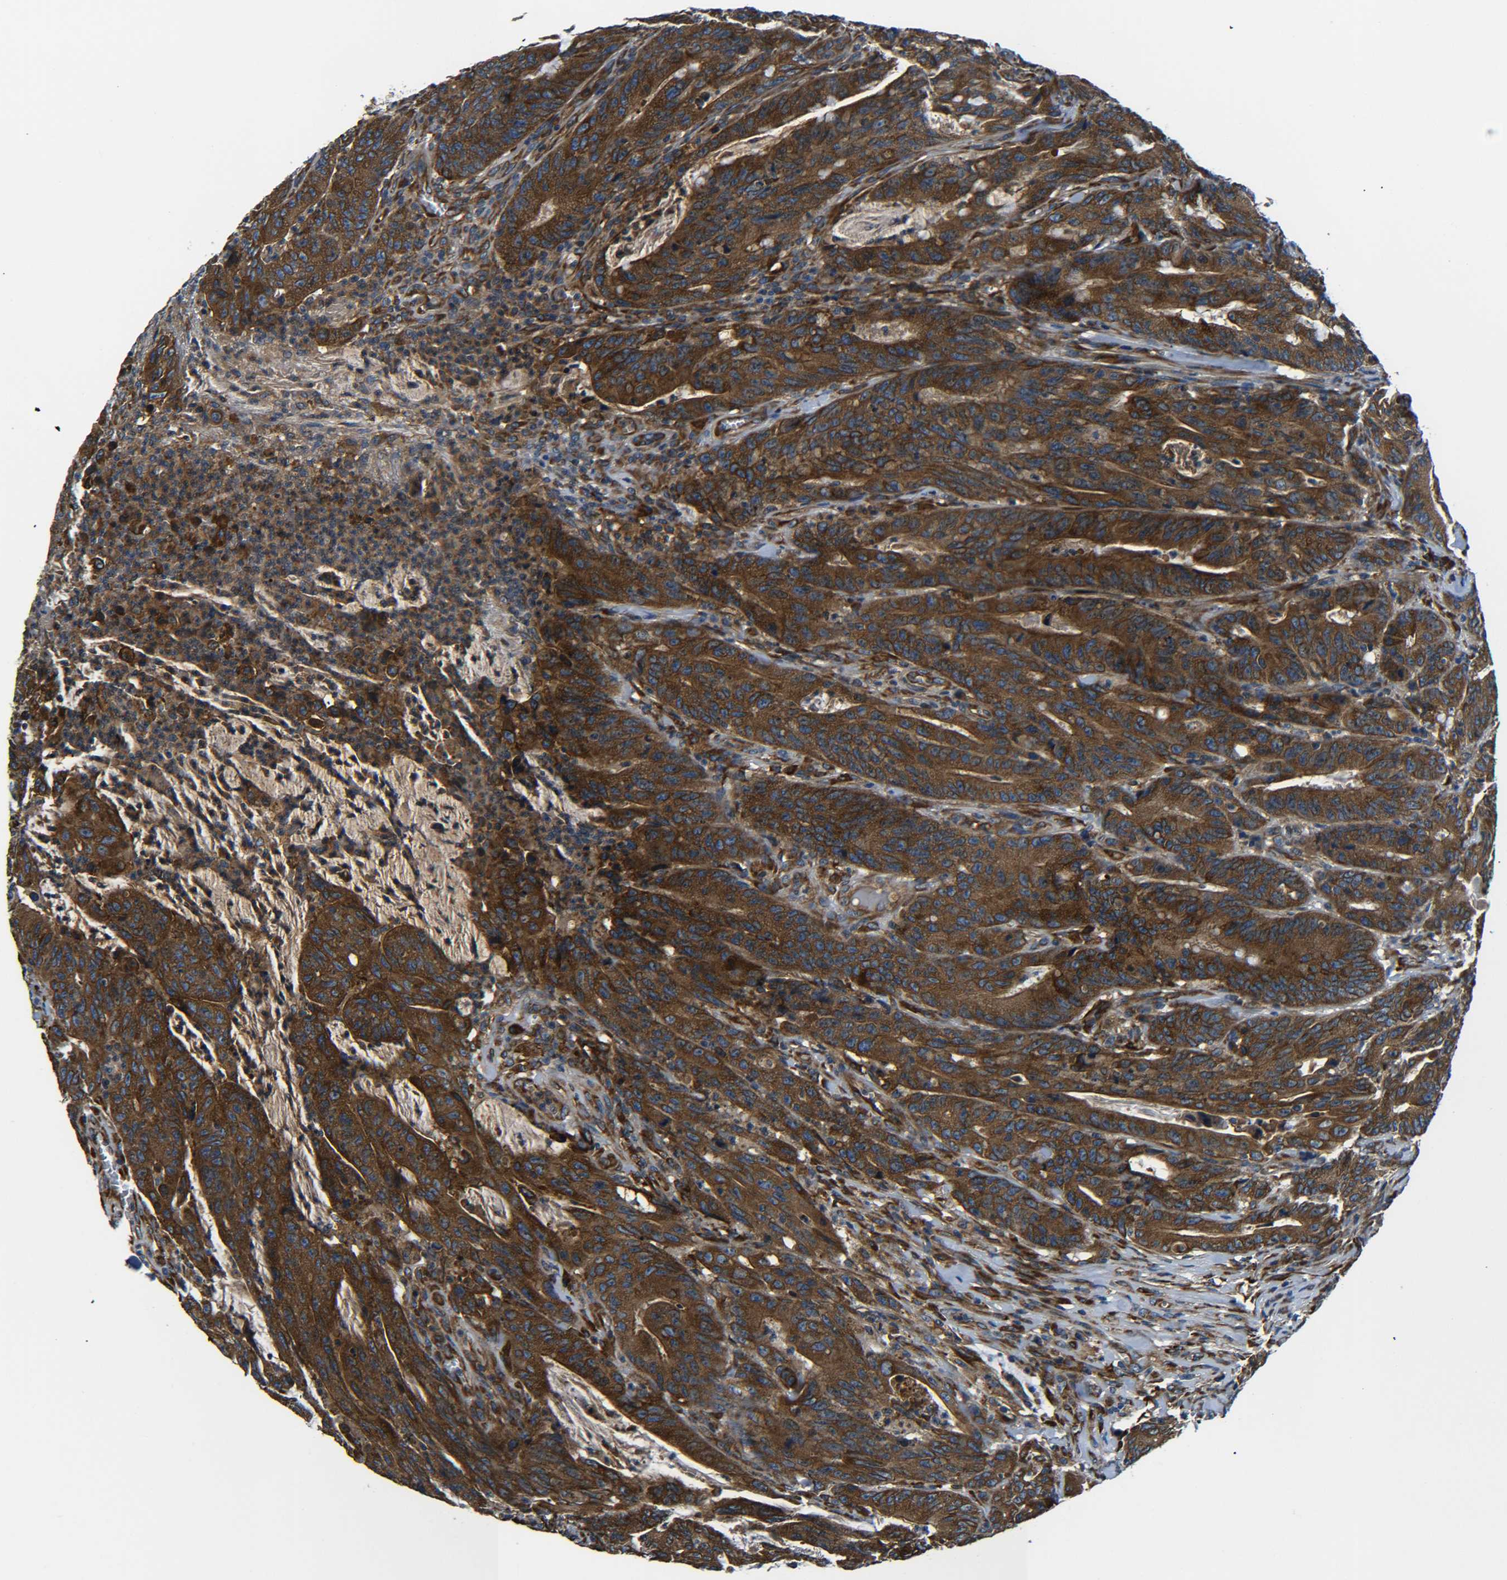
{"staining": {"intensity": "strong", "quantity": ">75%", "location": "cytoplasmic/membranous"}, "tissue": "colorectal cancer", "cell_type": "Tumor cells", "image_type": "cancer", "snomed": [{"axis": "morphology", "description": "Adenocarcinoma, NOS"}, {"axis": "topography", "description": "Colon"}], "caption": "This is a photomicrograph of immunohistochemistry (IHC) staining of colorectal adenocarcinoma, which shows strong staining in the cytoplasmic/membranous of tumor cells.", "gene": "PREB", "patient": {"sex": "male", "age": 45}}